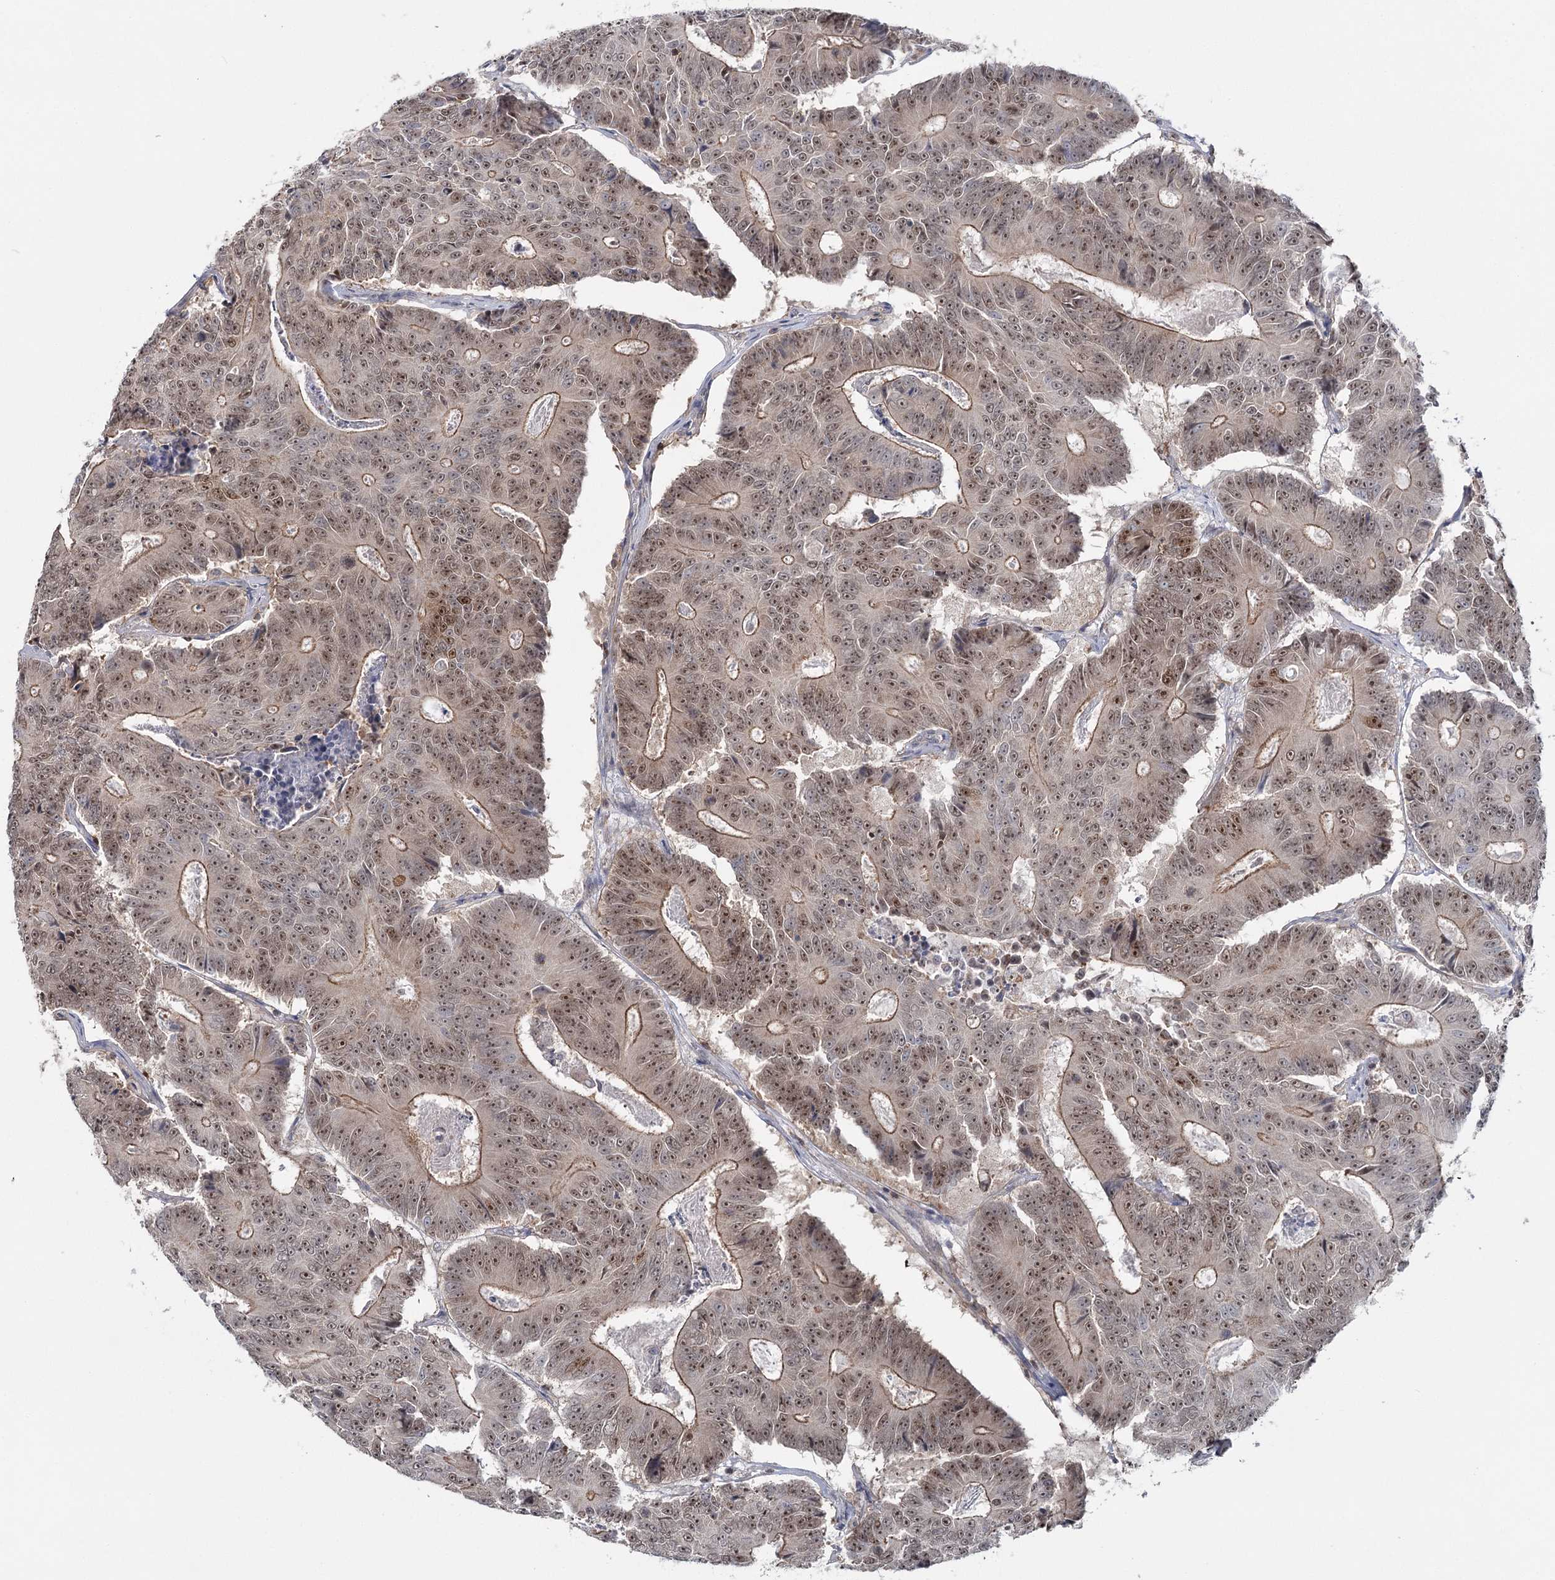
{"staining": {"intensity": "moderate", "quantity": ">75%", "location": "cytoplasmic/membranous,nuclear"}, "tissue": "colorectal cancer", "cell_type": "Tumor cells", "image_type": "cancer", "snomed": [{"axis": "morphology", "description": "Adenocarcinoma, NOS"}, {"axis": "topography", "description": "Colon"}], "caption": "Immunohistochemical staining of human colorectal adenocarcinoma reveals moderate cytoplasmic/membranous and nuclear protein staining in approximately >75% of tumor cells. Using DAB (brown) and hematoxylin (blue) stains, captured at high magnification using brightfield microscopy.", "gene": "ZC3H8", "patient": {"sex": "male", "age": 83}}